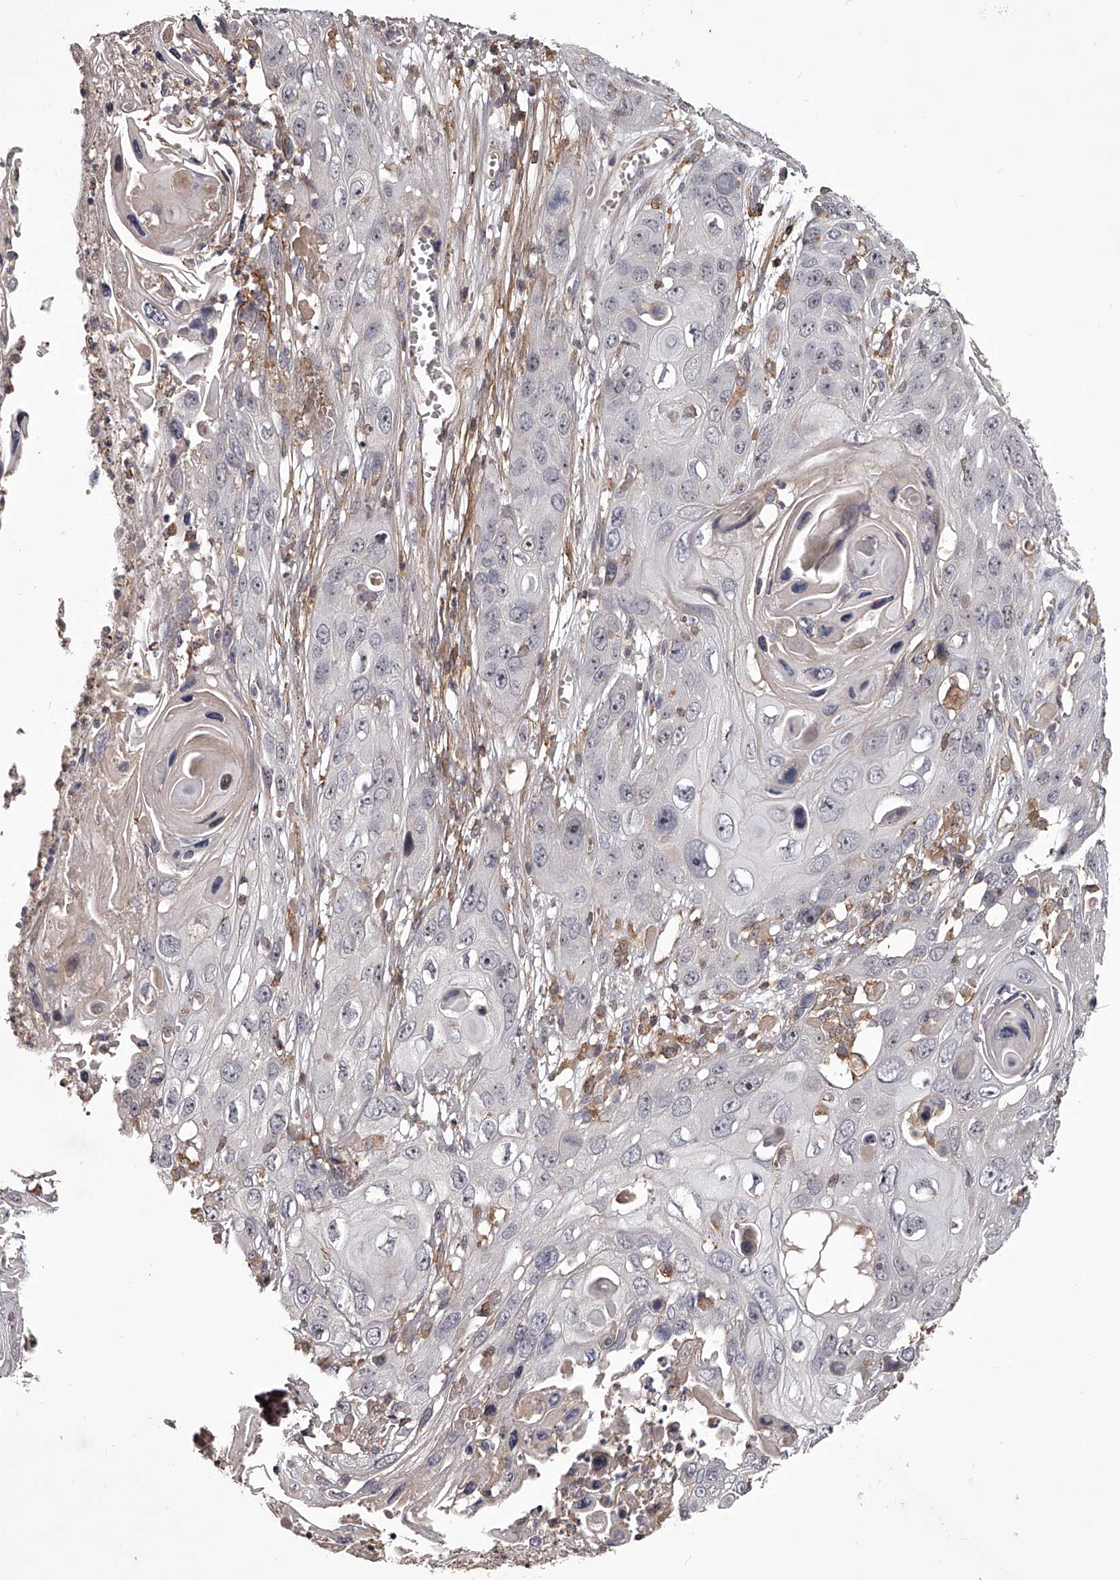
{"staining": {"intensity": "weak", "quantity": "25%-75%", "location": "nuclear"}, "tissue": "skin cancer", "cell_type": "Tumor cells", "image_type": "cancer", "snomed": [{"axis": "morphology", "description": "Squamous cell carcinoma, NOS"}, {"axis": "topography", "description": "Skin"}], "caption": "Immunohistochemical staining of skin squamous cell carcinoma displays low levels of weak nuclear positivity in approximately 25%-75% of tumor cells.", "gene": "RRP36", "patient": {"sex": "male", "age": 55}}